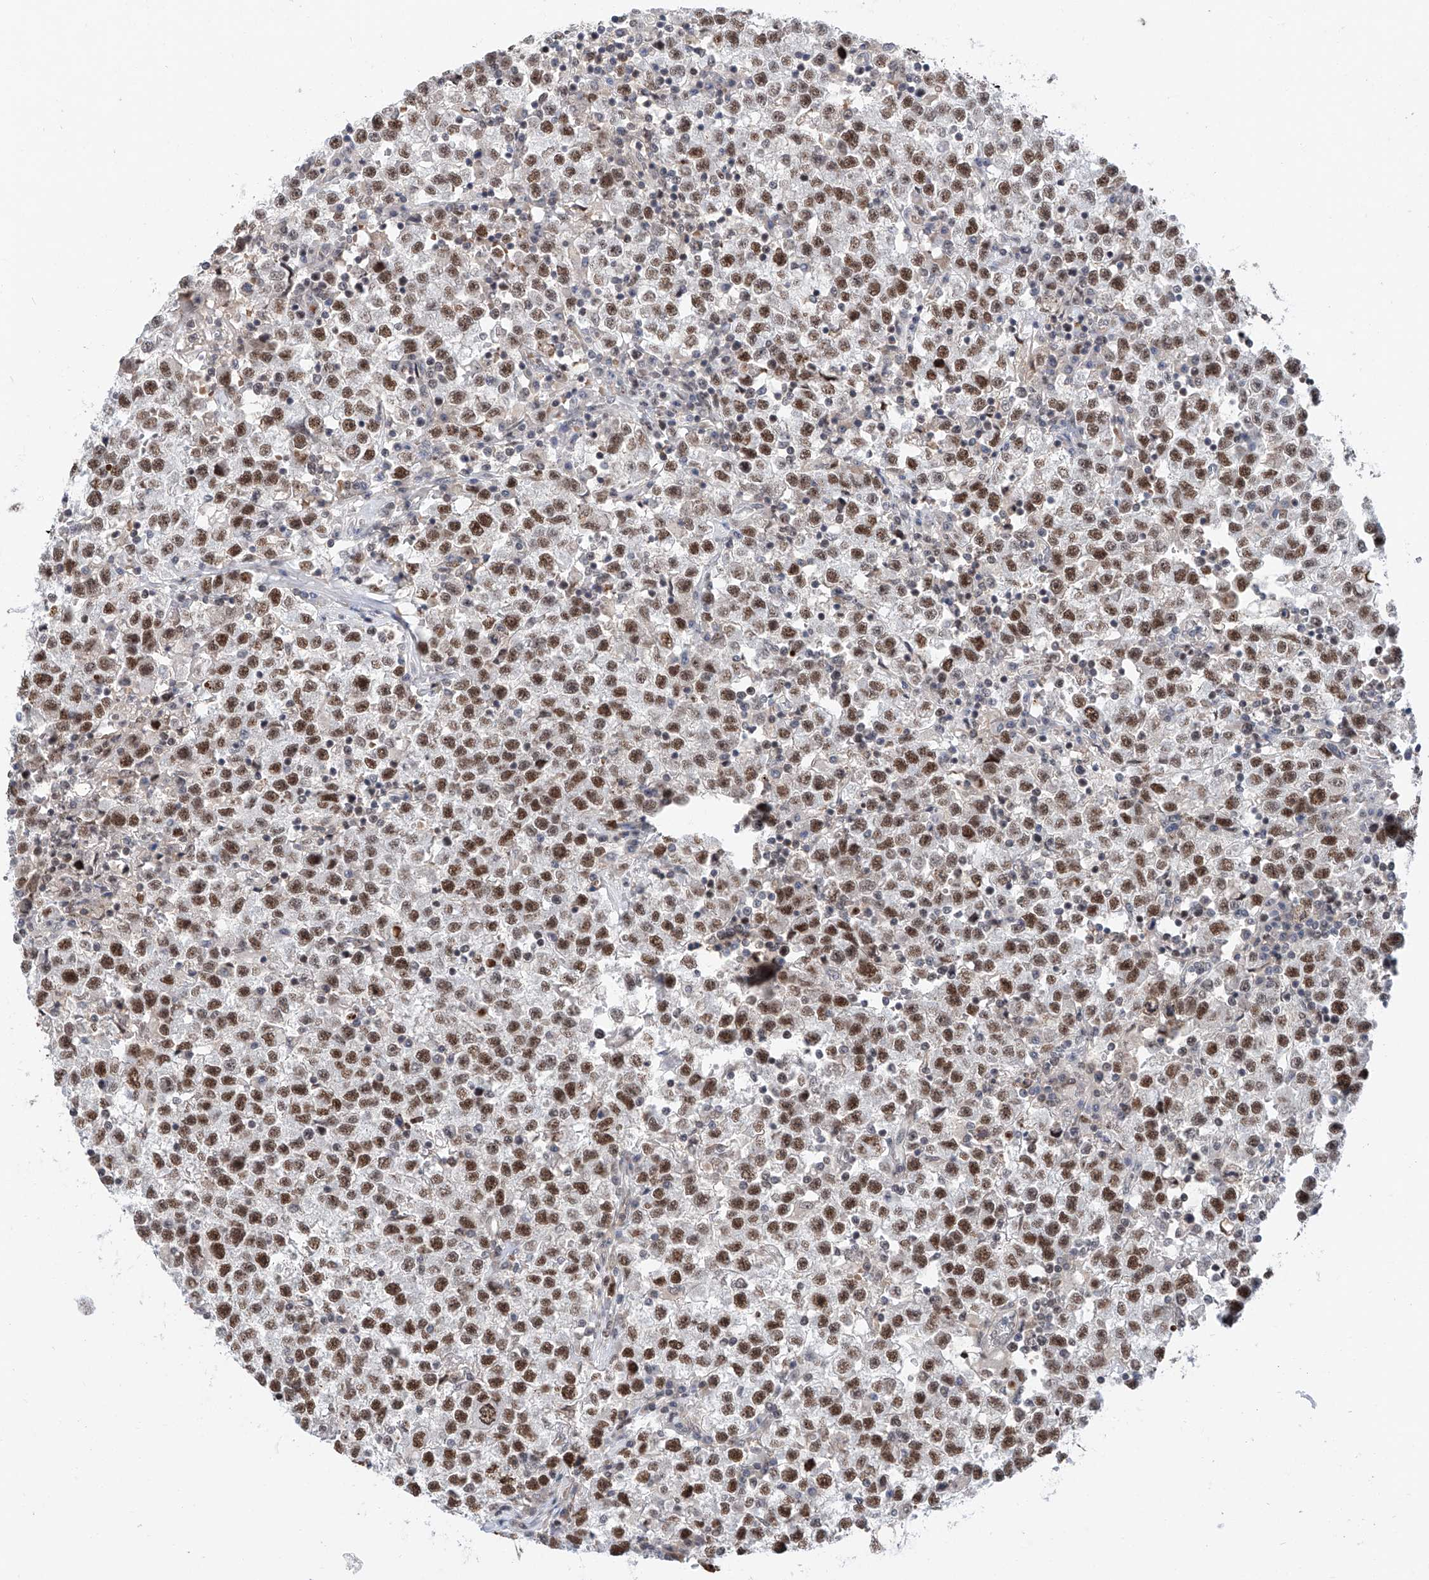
{"staining": {"intensity": "moderate", "quantity": ">75%", "location": "nuclear"}, "tissue": "testis cancer", "cell_type": "Tumor cells", "image_type": "cancer", "snomed": [{"axis": "morphology", "description": "Seminoma, NOS"}, {"axis": "topography", "description": "Testis"}], "caption": "This micrograph shows IHC staining of human seminoma (testis), with medium moderate nuclear positivity in approximately >75% of tumor cells.", "gene": "SNRNP200", "patient": {"sex": "male", "age": 22}}